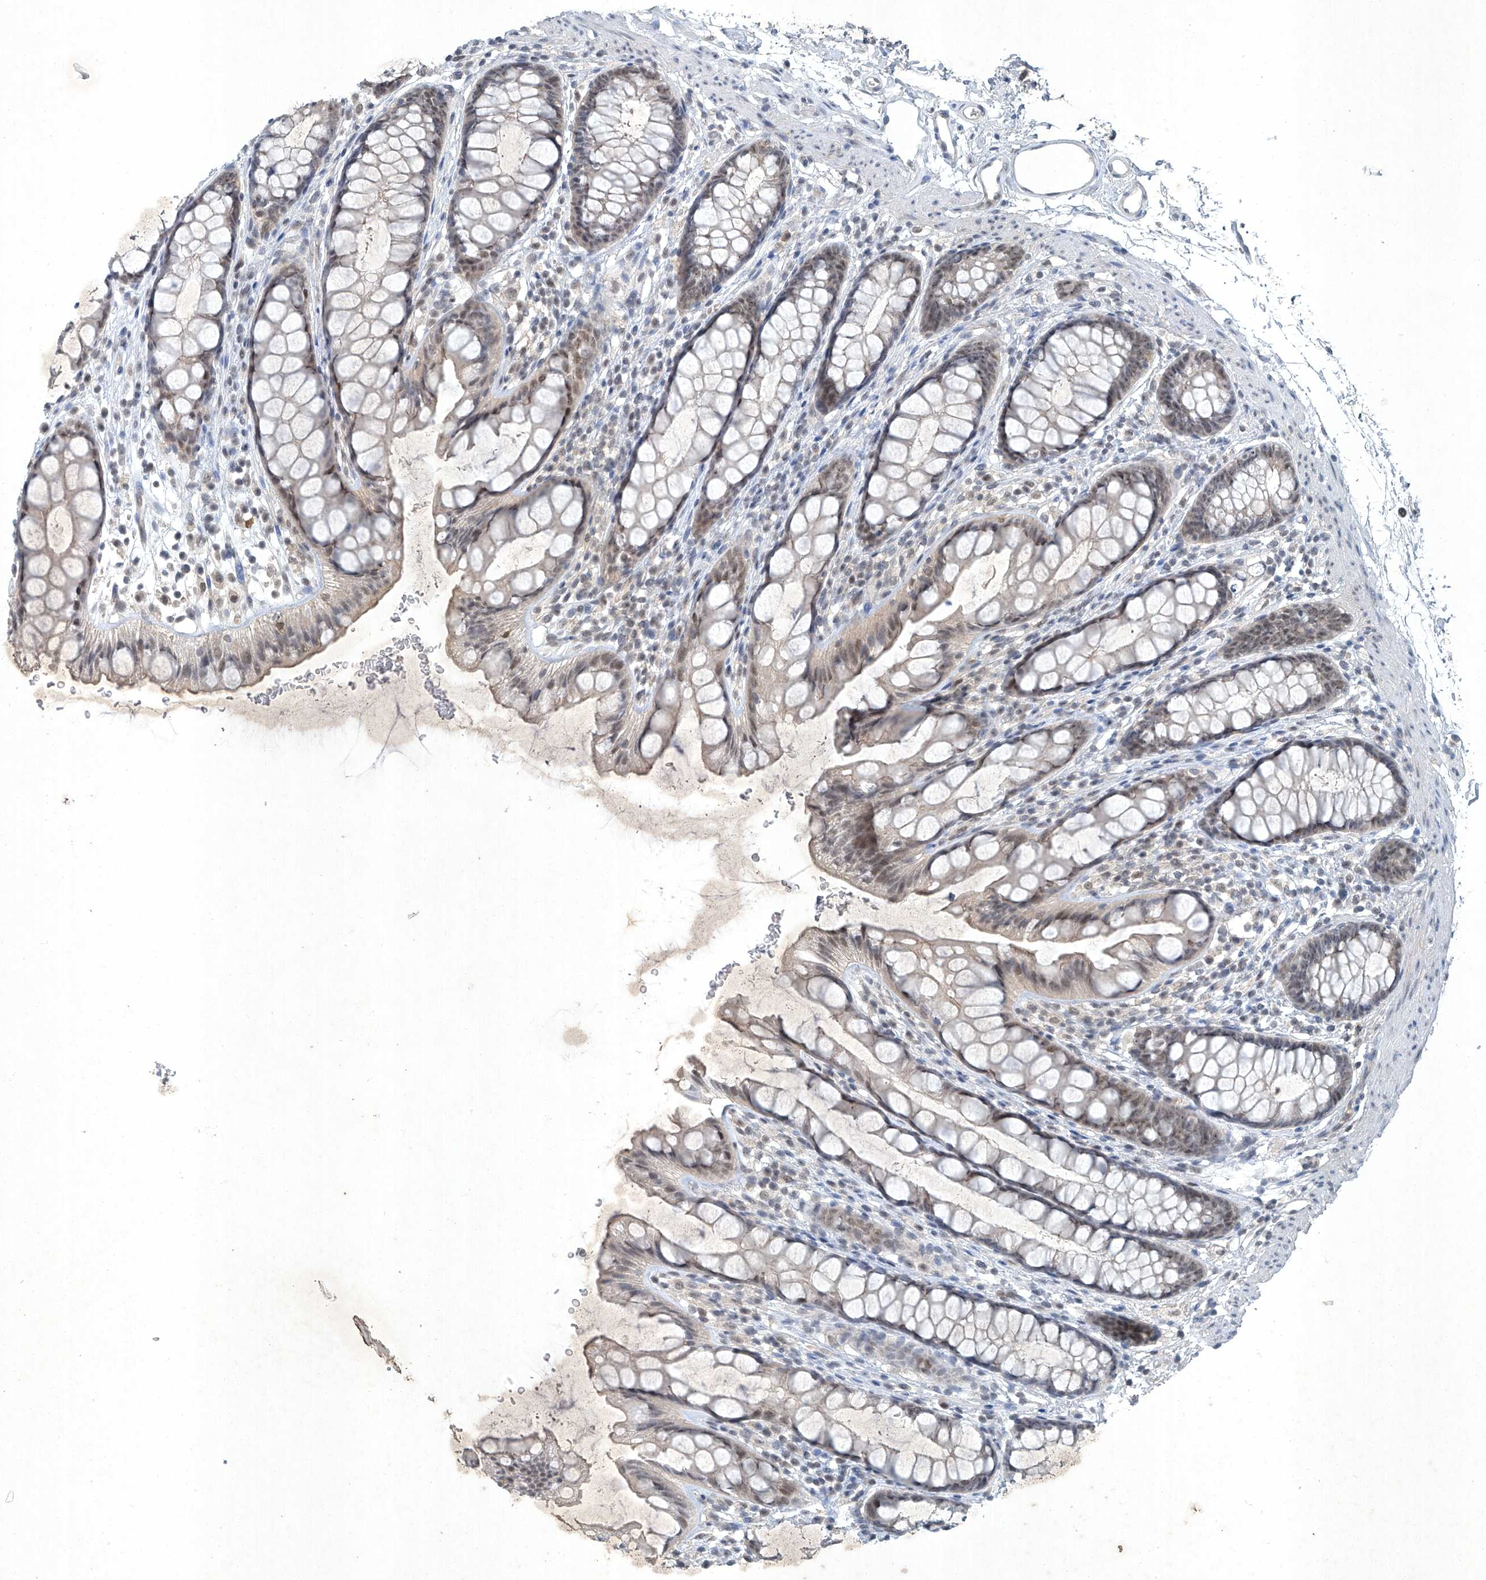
{"staining": {"intensity": "weak", "quantity": "<25%", "location": "nuclear"}, "tissue": "rectum", "cell_type": "Glandular cells", "image_type": "normal", "snomed": [{"axis": "morphology", "description": "Normal tissue, NOS"}, {"axis": "topography", "description": "Rectum"}], "caption": "Histopathology image shows no protein staining in glandular cells of unremarkable rectum.", "gene": "TAF8", "patient": {"sex": "female", "age": 65}}